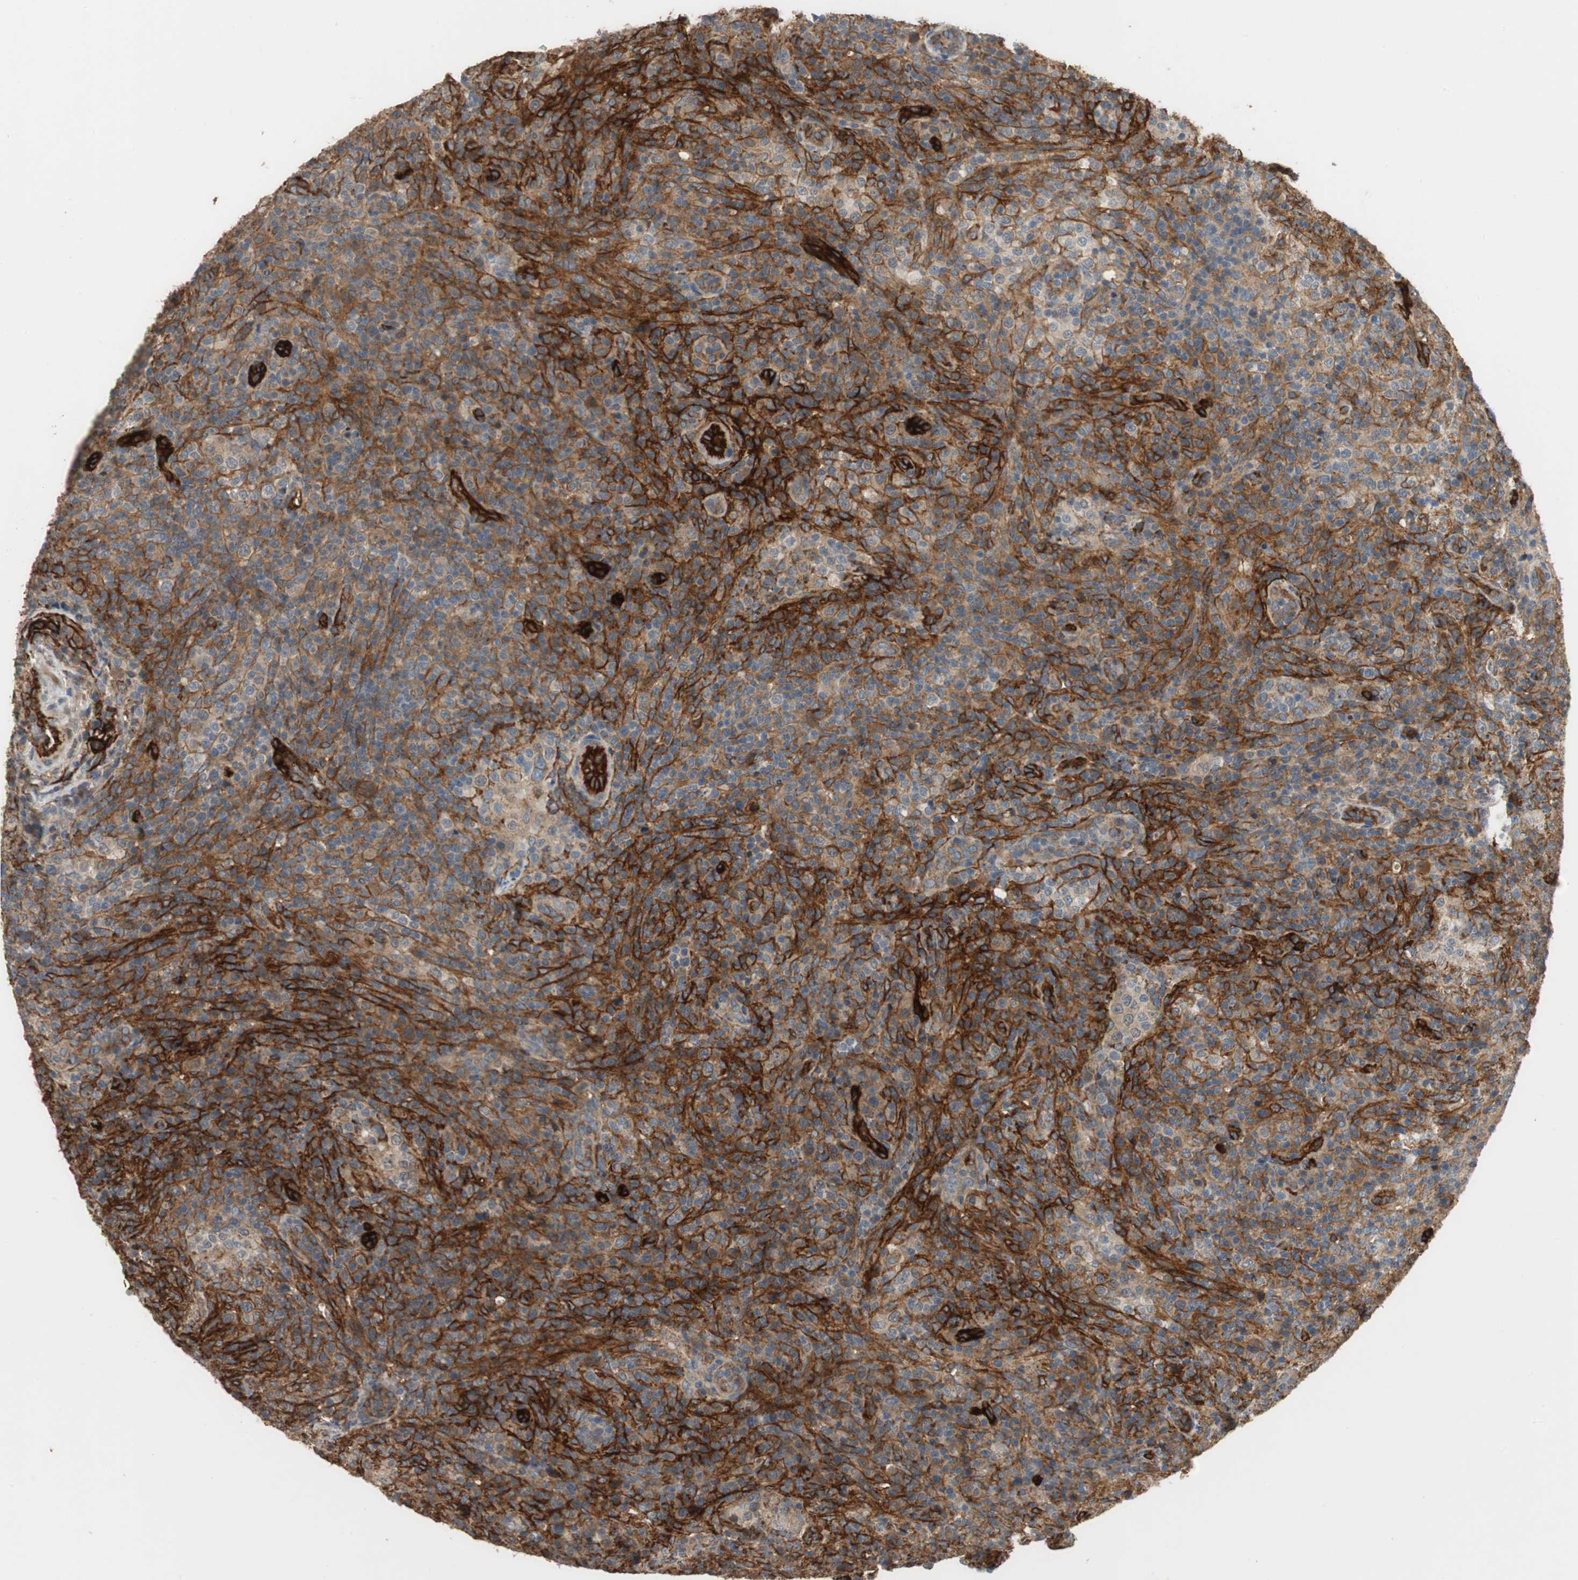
{"staining": {"intensity": "moderate", "quantity": "25%-75%", "location": "cytoplasmic/membranous"}, "tissue": "lymphoma", "cell_type": "Tumor cells", "image_type": "cancer", "snomed": [{"axis": "morphology", "description": "Malignant lymphoma, non-Hodgkin's type, High grade"}, {"axis": "topography", "description": "Lymph node"}], "caption": "A brown stain shows moderate cytoplasmic/membranous expression of a protein in human malignant lymphoma, non-Hodgkin's type (high-grade) tumor cells.", "gene": "ALPL", "patient": {"sex": "female", "age": 76}}